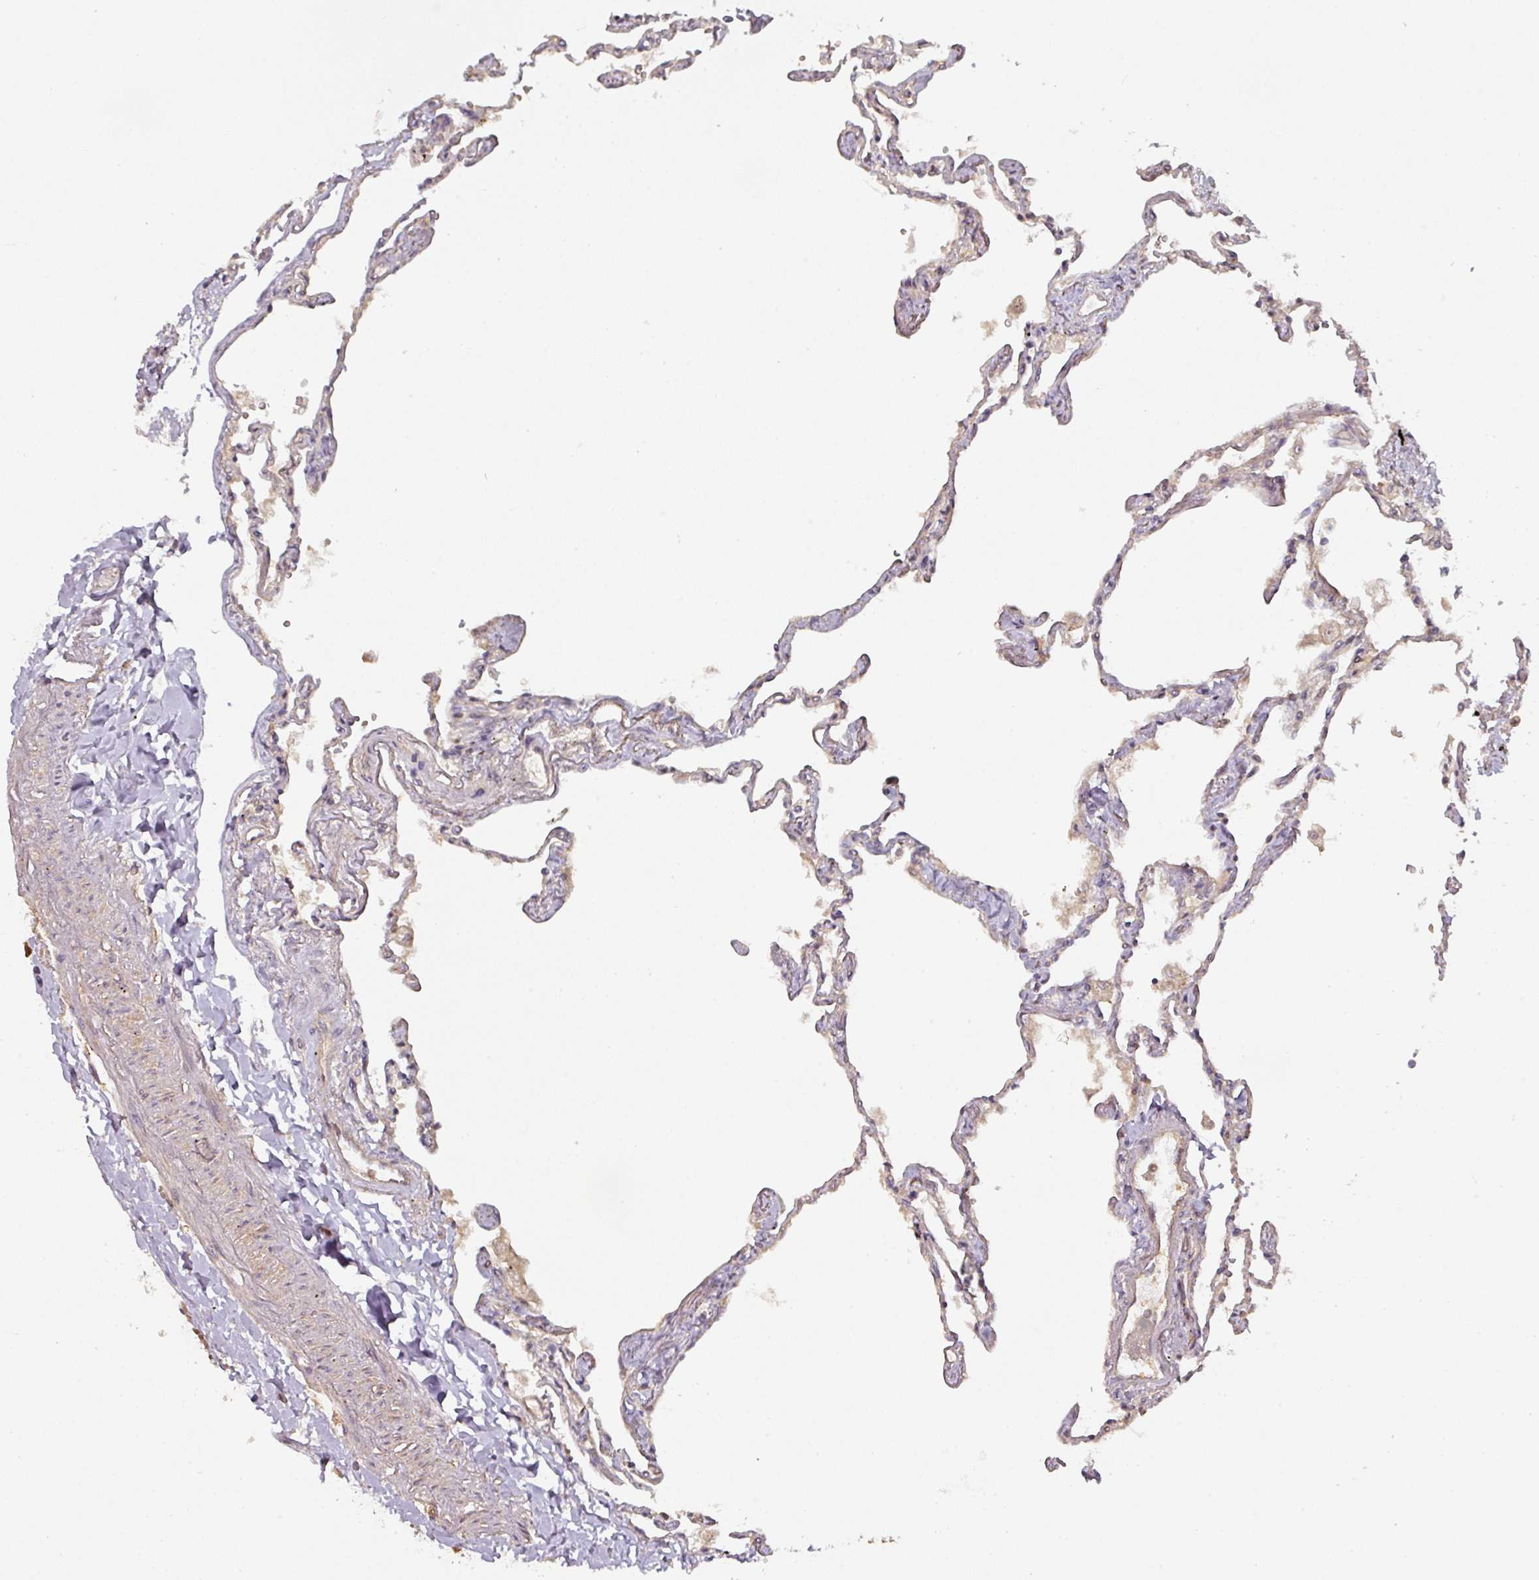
{"staining": {"intensity": "moderate", "quantity": "25%-75%", "location": "cytoplasmic/membranous"}, "tissue": "lung", "cell_type": "Alveolar cells", "image_type": "normal", "snomed": [{"axis": "morphology", "description": "Normal tissue, NOS"}, {"axis": "topography", "description": "Lung"}], "caption": "Normal lung displays moderate cytoplasmic/membranous expression in approximately 25%-75% of alveolar cells, visualized by immunohistochemistry.", "gene": "EIF4EBP2", "patient": {"sex": "female", "age": 67}}